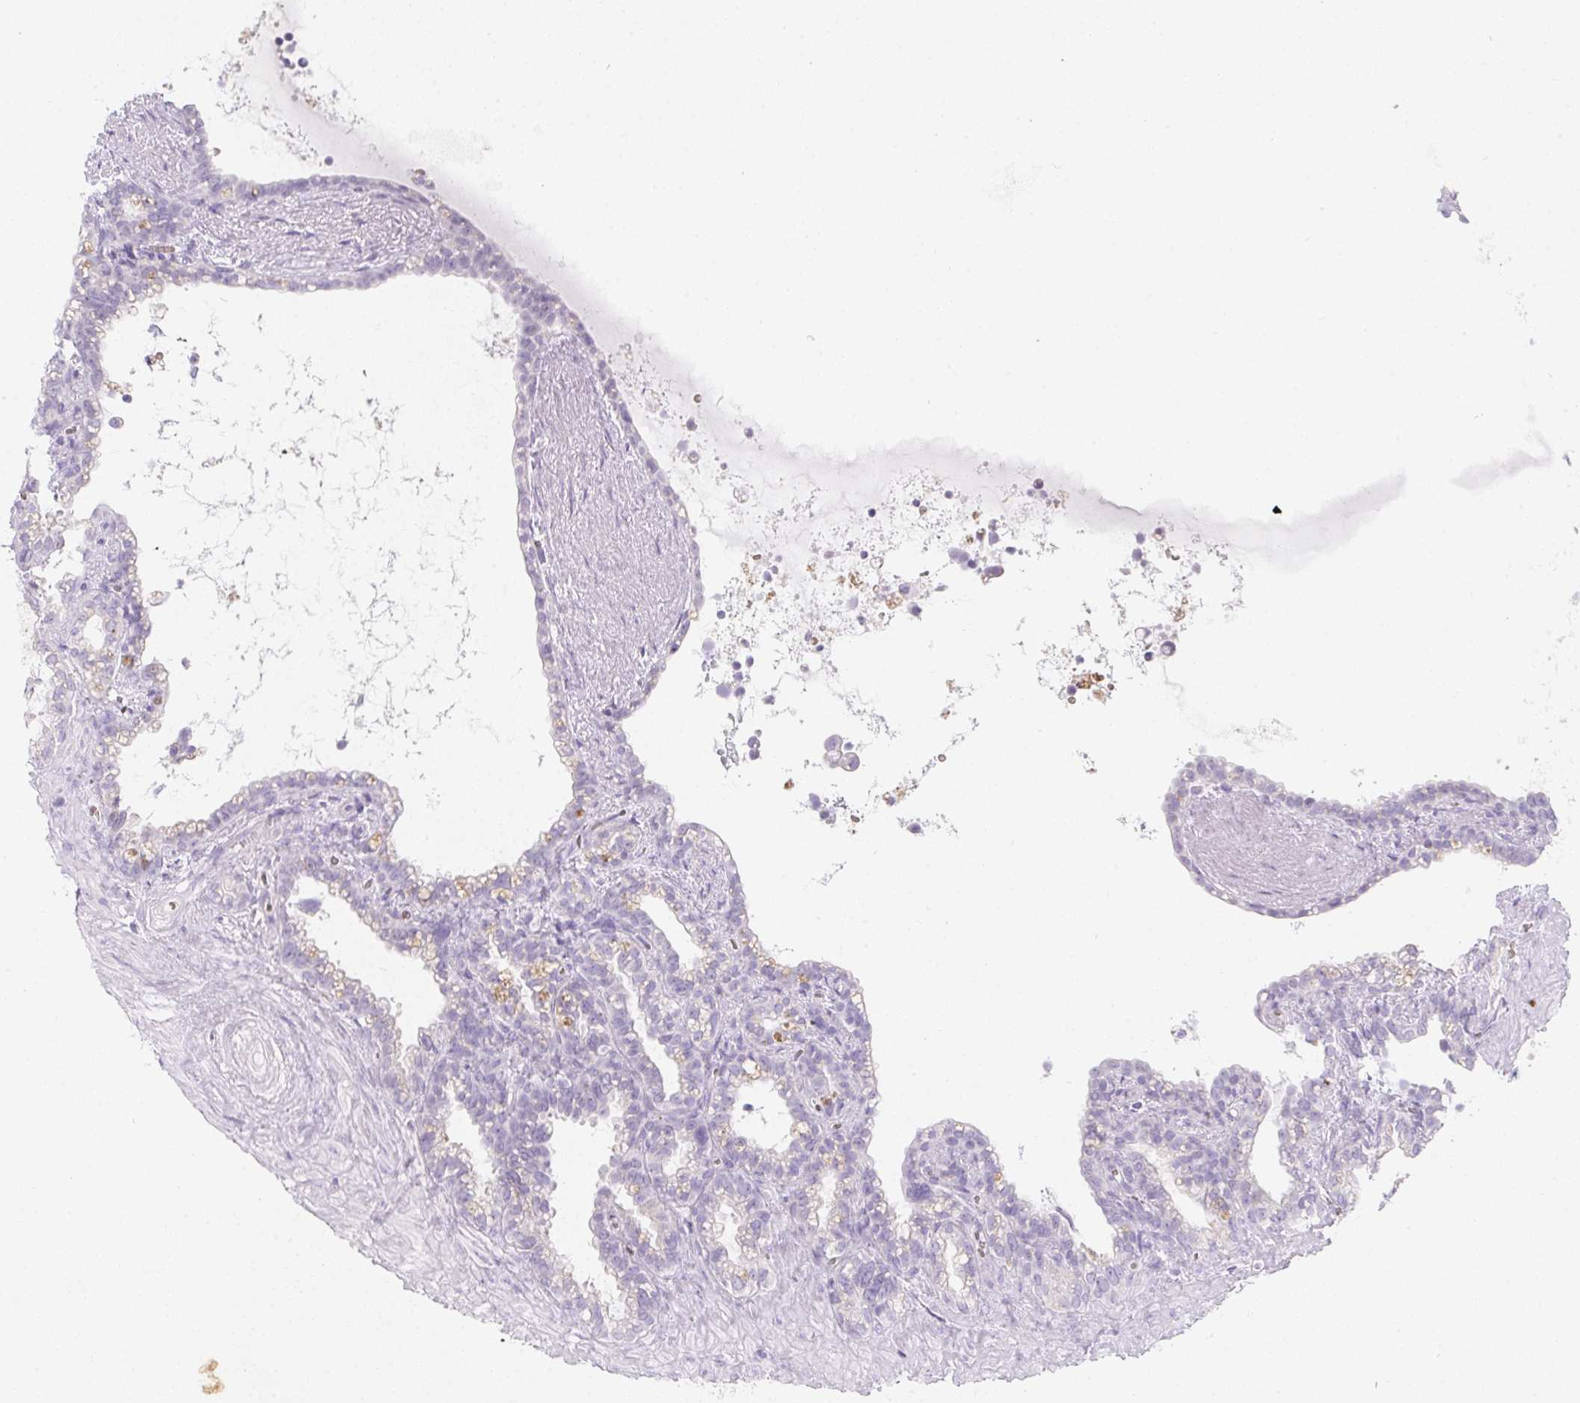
{"staining": {"intensity": "negative", "quantity": "none", "location": "none"}, "tissue": "seminal vesicle", "cell_type": "Glandular cells", "image_type": "normal", "snomed": [{"axis": "morphology", "description": "Normal tissue, NOS"}, {"axis": "topography", "description": "Seminal veicle"}], "caption": "Immunohistochemical staining of normal seminal vesicle demonstrates no significant positivity in glandular cells. (DAB (3,3'-diaminobenzidine) IHC visualized using brightfield microscopy, high magnification).", "gene": "DCD", "patient": {"sex": "male", "age": 76}}